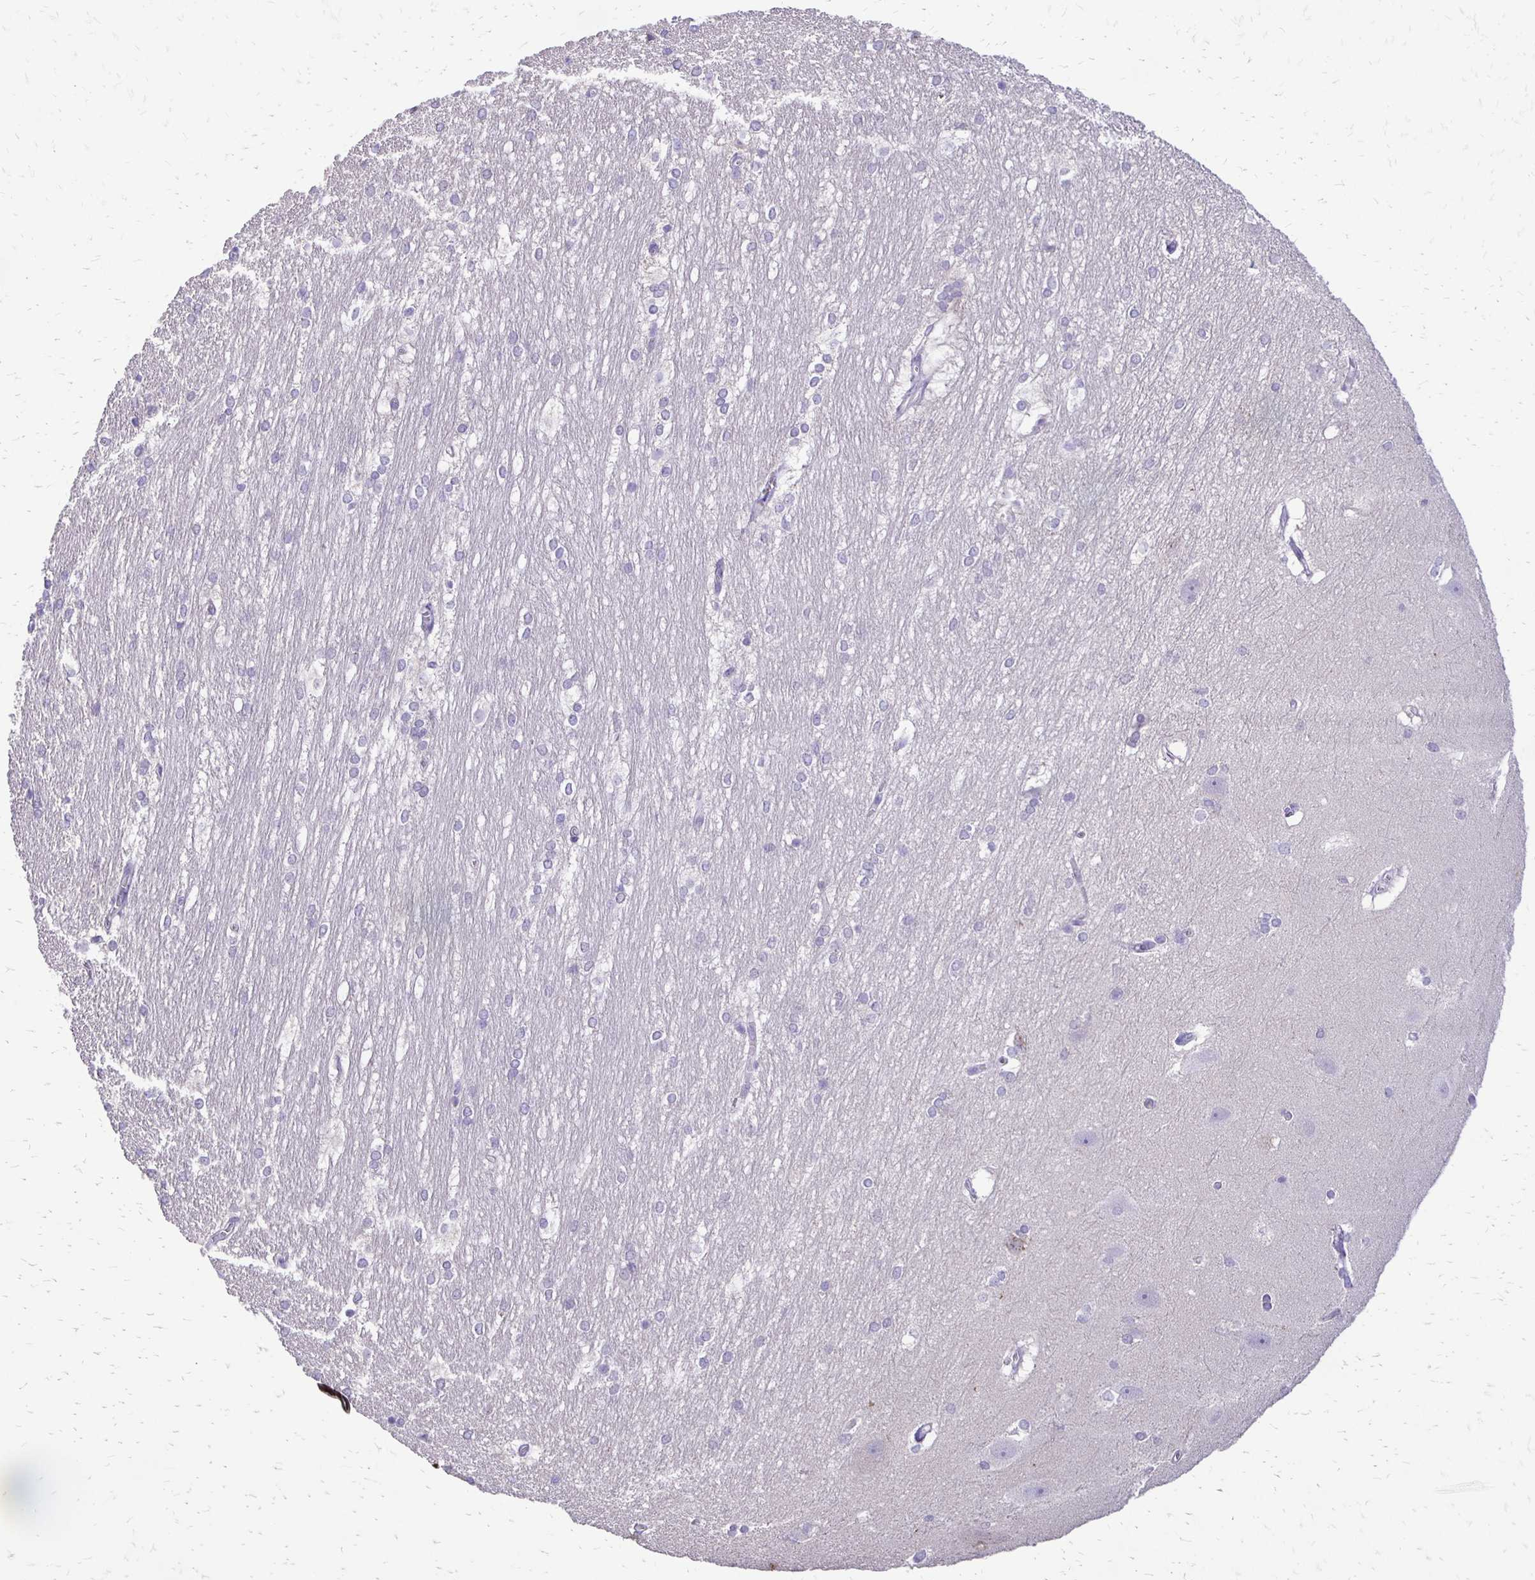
{"staining": {"intensity": "negative", "quantity": "none", "location": "none"}, "tissue": "hippocampus", "cell_type": "Glial cells", "image_type": "normal", "snomed": [{"axis": "morphology", "description": "Normal tissue, NOS"}, {"axis": "topography", "description": "Cerebral cortex"}, {"axis": "topography", "description": "Hippocampus"}], "caption": "IHC micrograph of benign hippocampus: hippocampus stained with DAB (3,3'-diaminobenzidine) reveals no significant protein staining in glial cells. The staining was performed using DAB to visualize the protein expression in brown, while the nuclei were stained in blue with hematoxylin (Magnification: 20x).", "gene": "ALPG", "patient": {"sex": "female", "age": 19}}